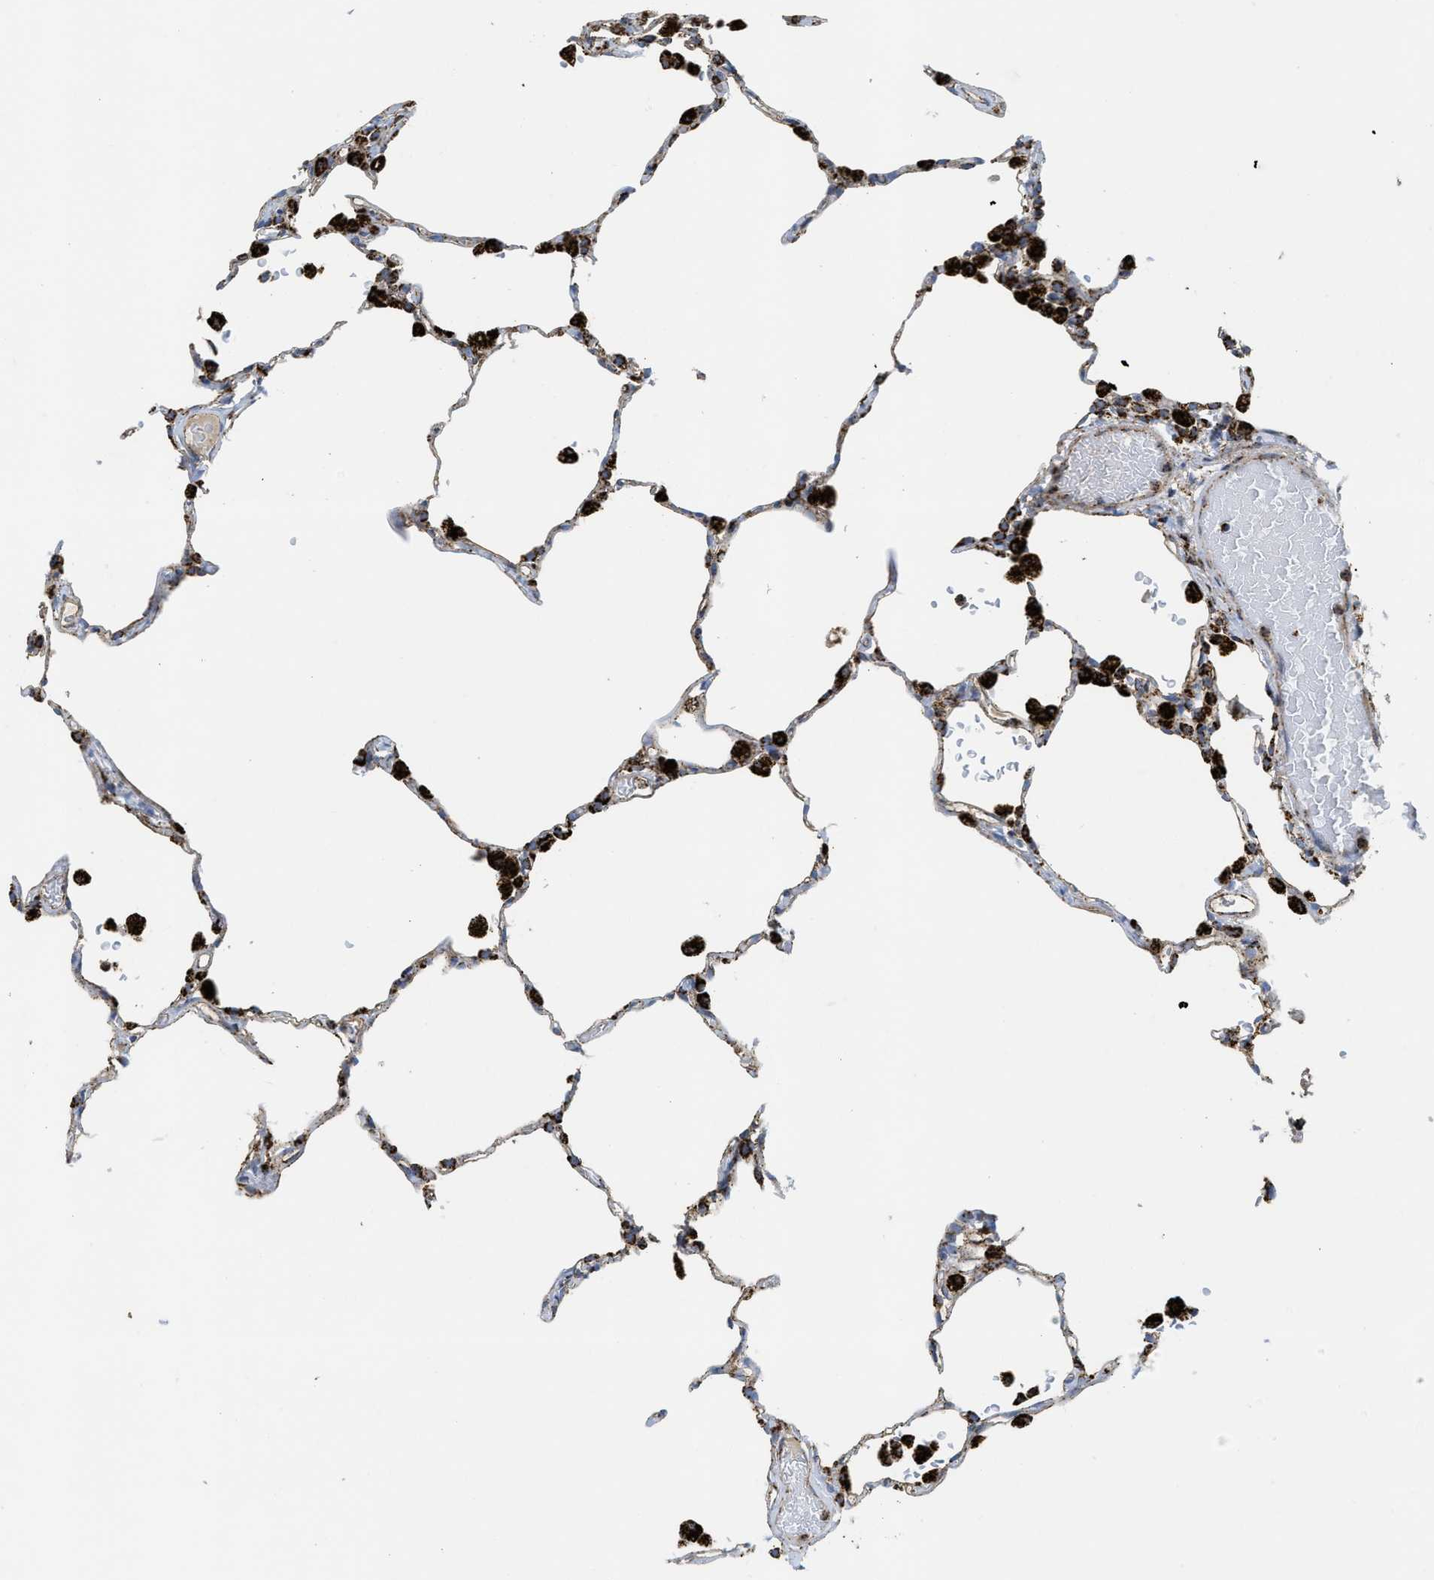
{"staining": {"intensity": "strong", "quantity": "<25%", "location": "cytoplasmic/membranous"}, "tissue": "lung", "cell_type": "Alveolar cells", "image_type": "normal", "snomed": [{"axis": "morphology", "description": "Normal tissue, NOS"}, {"axis": "topography", "description": "Lung"}], "caption": "A high-resolution histopathology image shows immunohistochemistry (IHC) staining of unremarkable lung, which demonstrates strong cytoplasmic/membranous positivity in approximately <25% of alveolar cells.", "gene": "SQOR", "patient": {"sex": "female", "age": 49}}